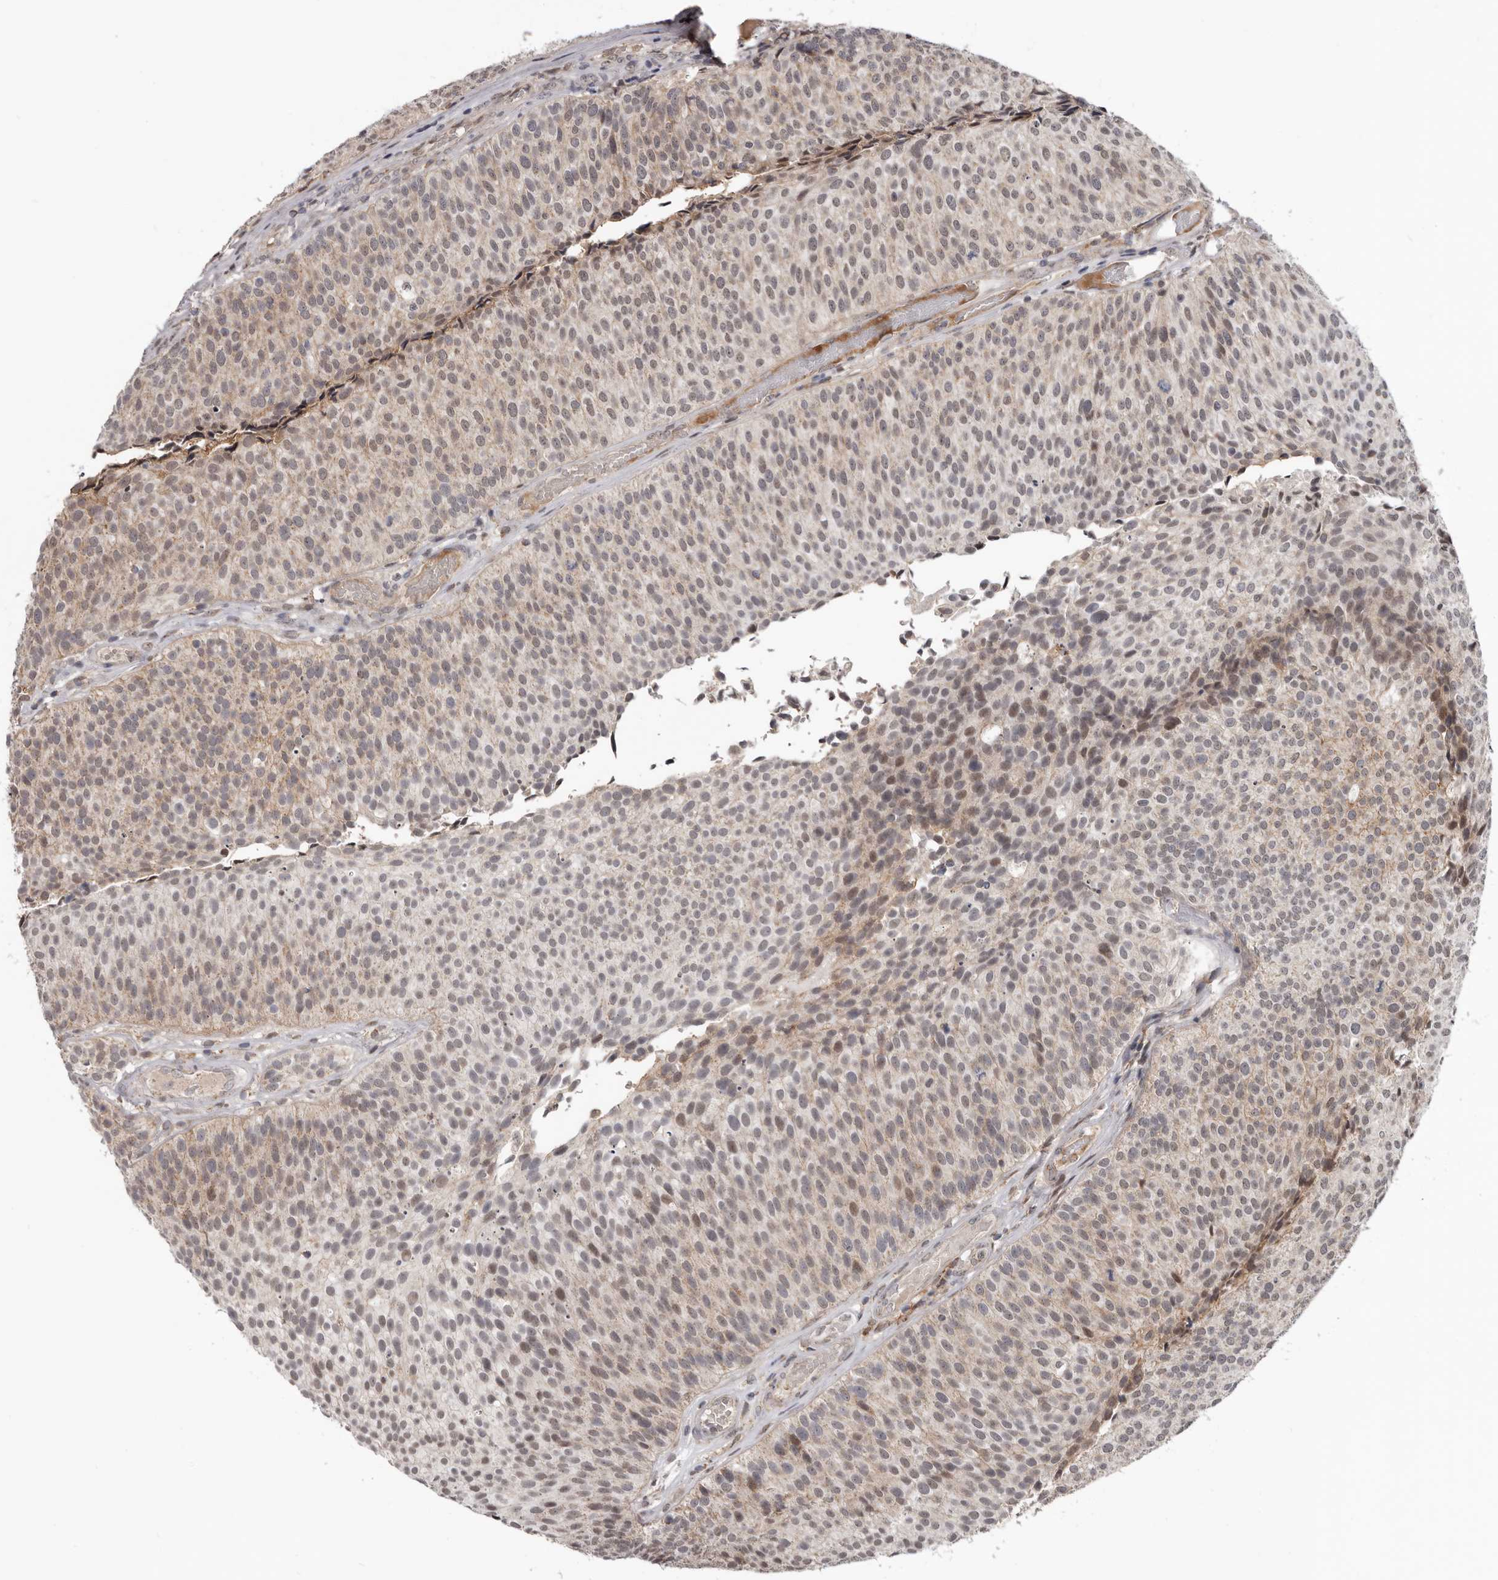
{"staining": {"intensity": "weak", "quantity": ">75%", "location": "cytoplasmic/membranous,nuclear"}, "tissue": "urothelial cancer", "cell_type": "Tumor cells", "image_type": "cancer", "snomed": [{"axis": "morphology", "description": "Urothelial carcinoma, Low grade"}, {"axis": "topography", "description": "Urinary bladder"}], "caption": "The histopathology image shows a brown stain indicating the presence of a protein in the cytoplasmic/membranous and nuclear of tumor cells in low-grade urothelial carcinoma.", "gene": "MOGAT2", "patient": {"sex": "male", "age": 86}}